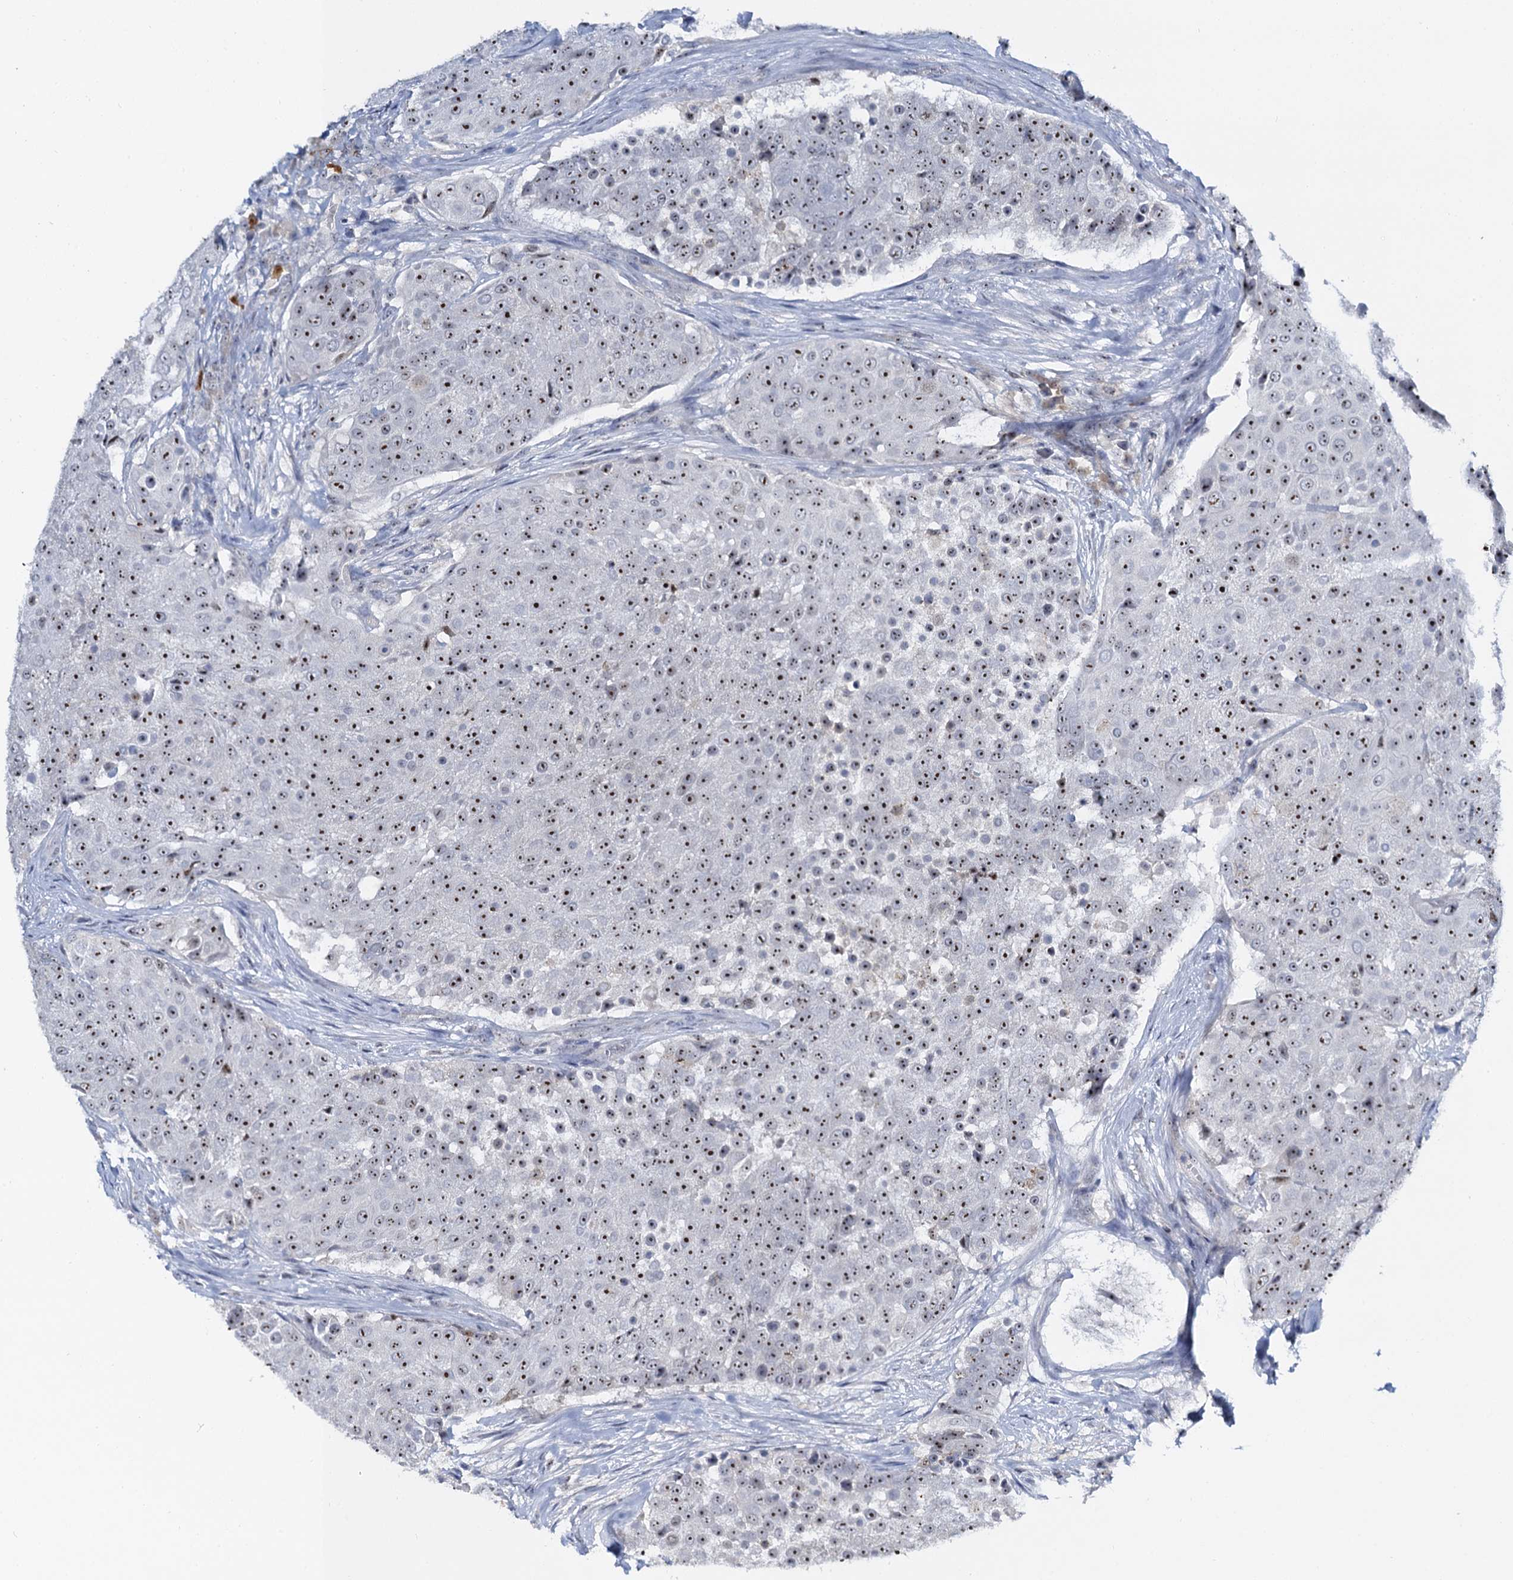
{"staining": {"intensity": "moderate", "quantity": ">75%", "location": "nuclear"}, "tissue": "urothelial cancer", "cell_type": "Tumor cells", "image_type": "cancer", "snomed": [{"axis": "morphology", "description": "Urothelial carcinoma, High grade"}, {"axis": "topography", "description": "Urinary bladder"}], "caption": "Human high-grade urothelial carcinoma stained for a protein (brown) displays moderate nuclear positive staining in about >75% of tumor cells.", "gene": "NOP2", "patient": {"sex": "female", "age": 63}}